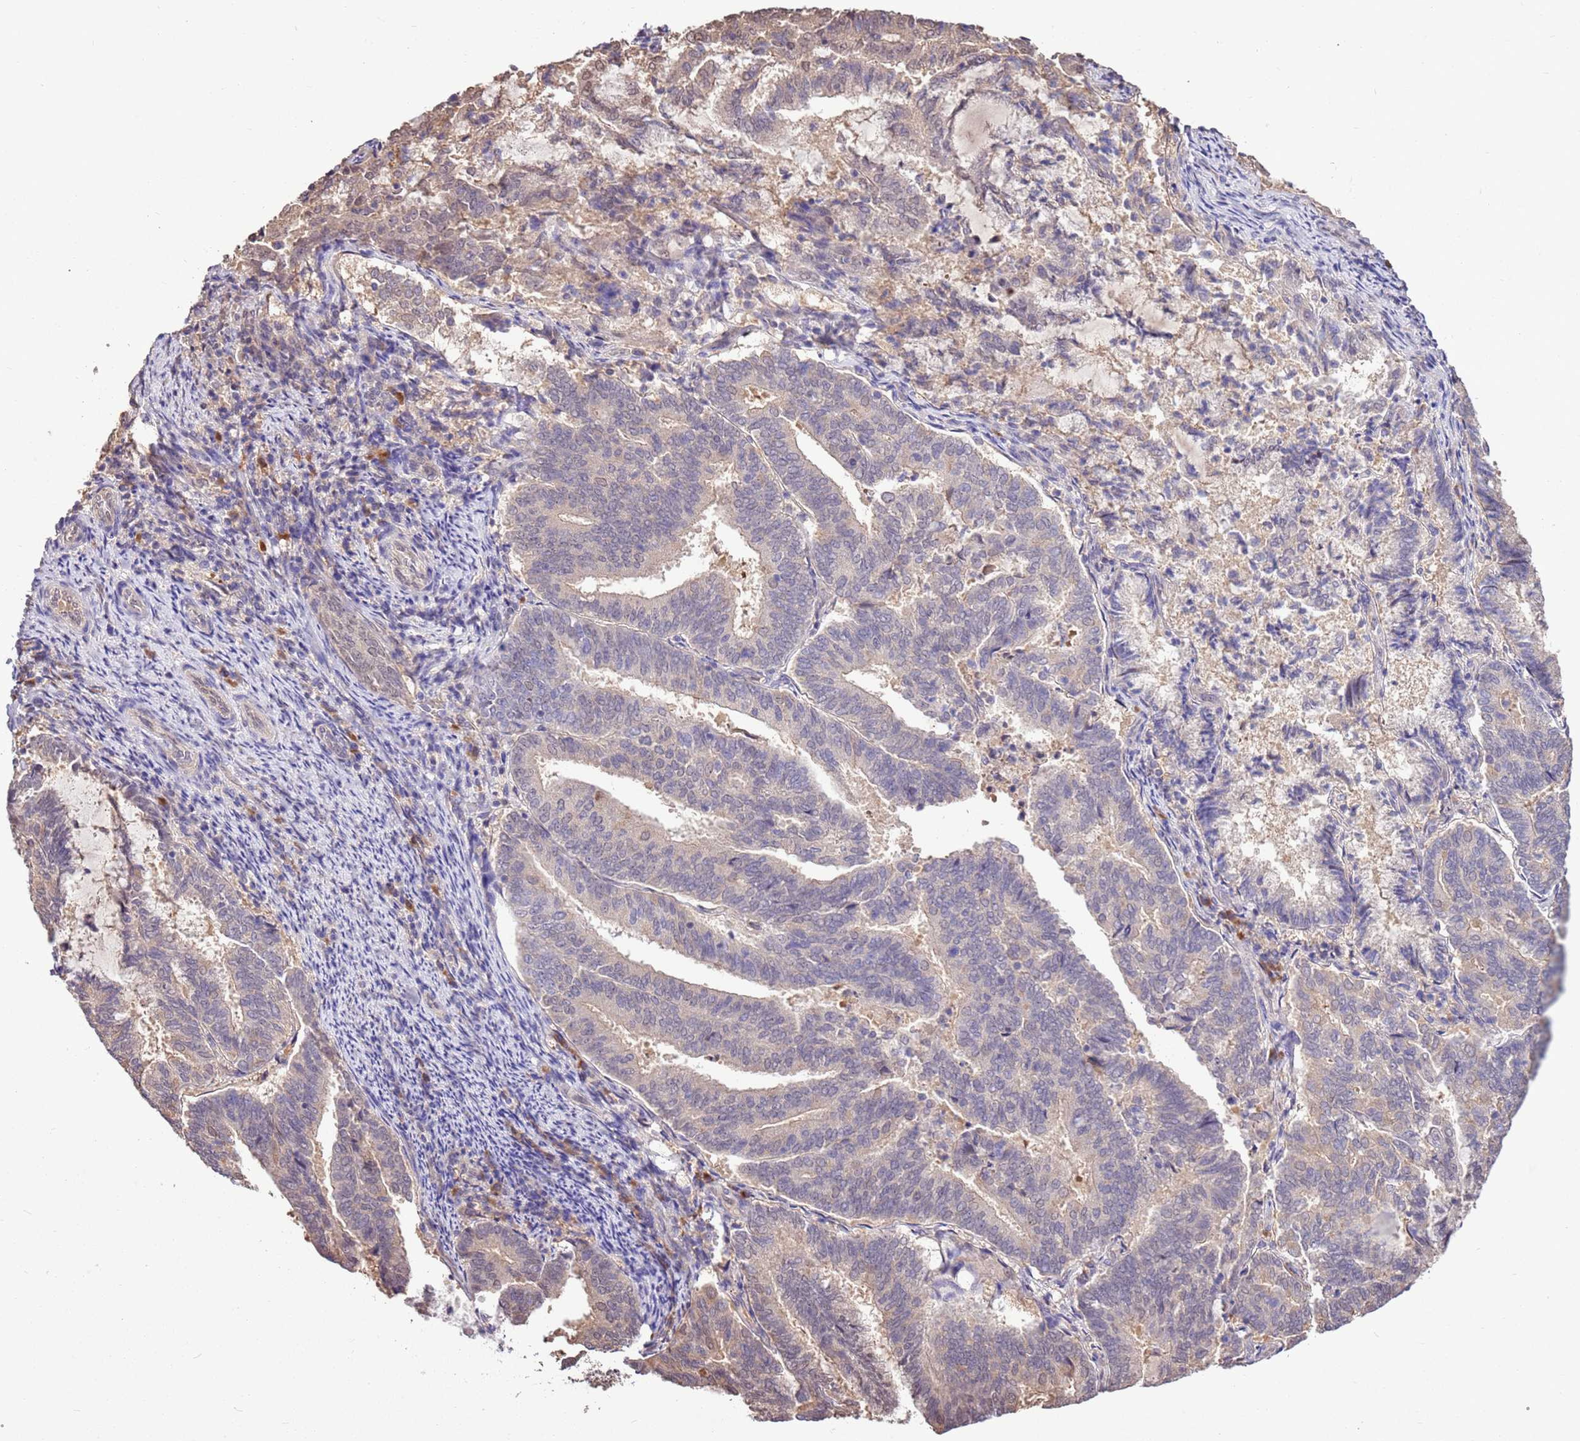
{"staining": {"intensity": "negative", "quantity": "none", "location": "none"}, "tissue": "endometrial cancer", "cell_type": "Tumor cells", "image_type": "cancer", "snomed": [{"axis": "morphology", "description": "Adenocarcinoma, NOS"}, {"axis": "topography", "description": "Endometrium"}], "caption": "A high-resolution histopathology image shows immunohistochemistry staining of endometrial cancer, which reveals no significant expression in tumor cells.", "gene": "BBS5", "patient": {"sex": "female", "age": 80}}